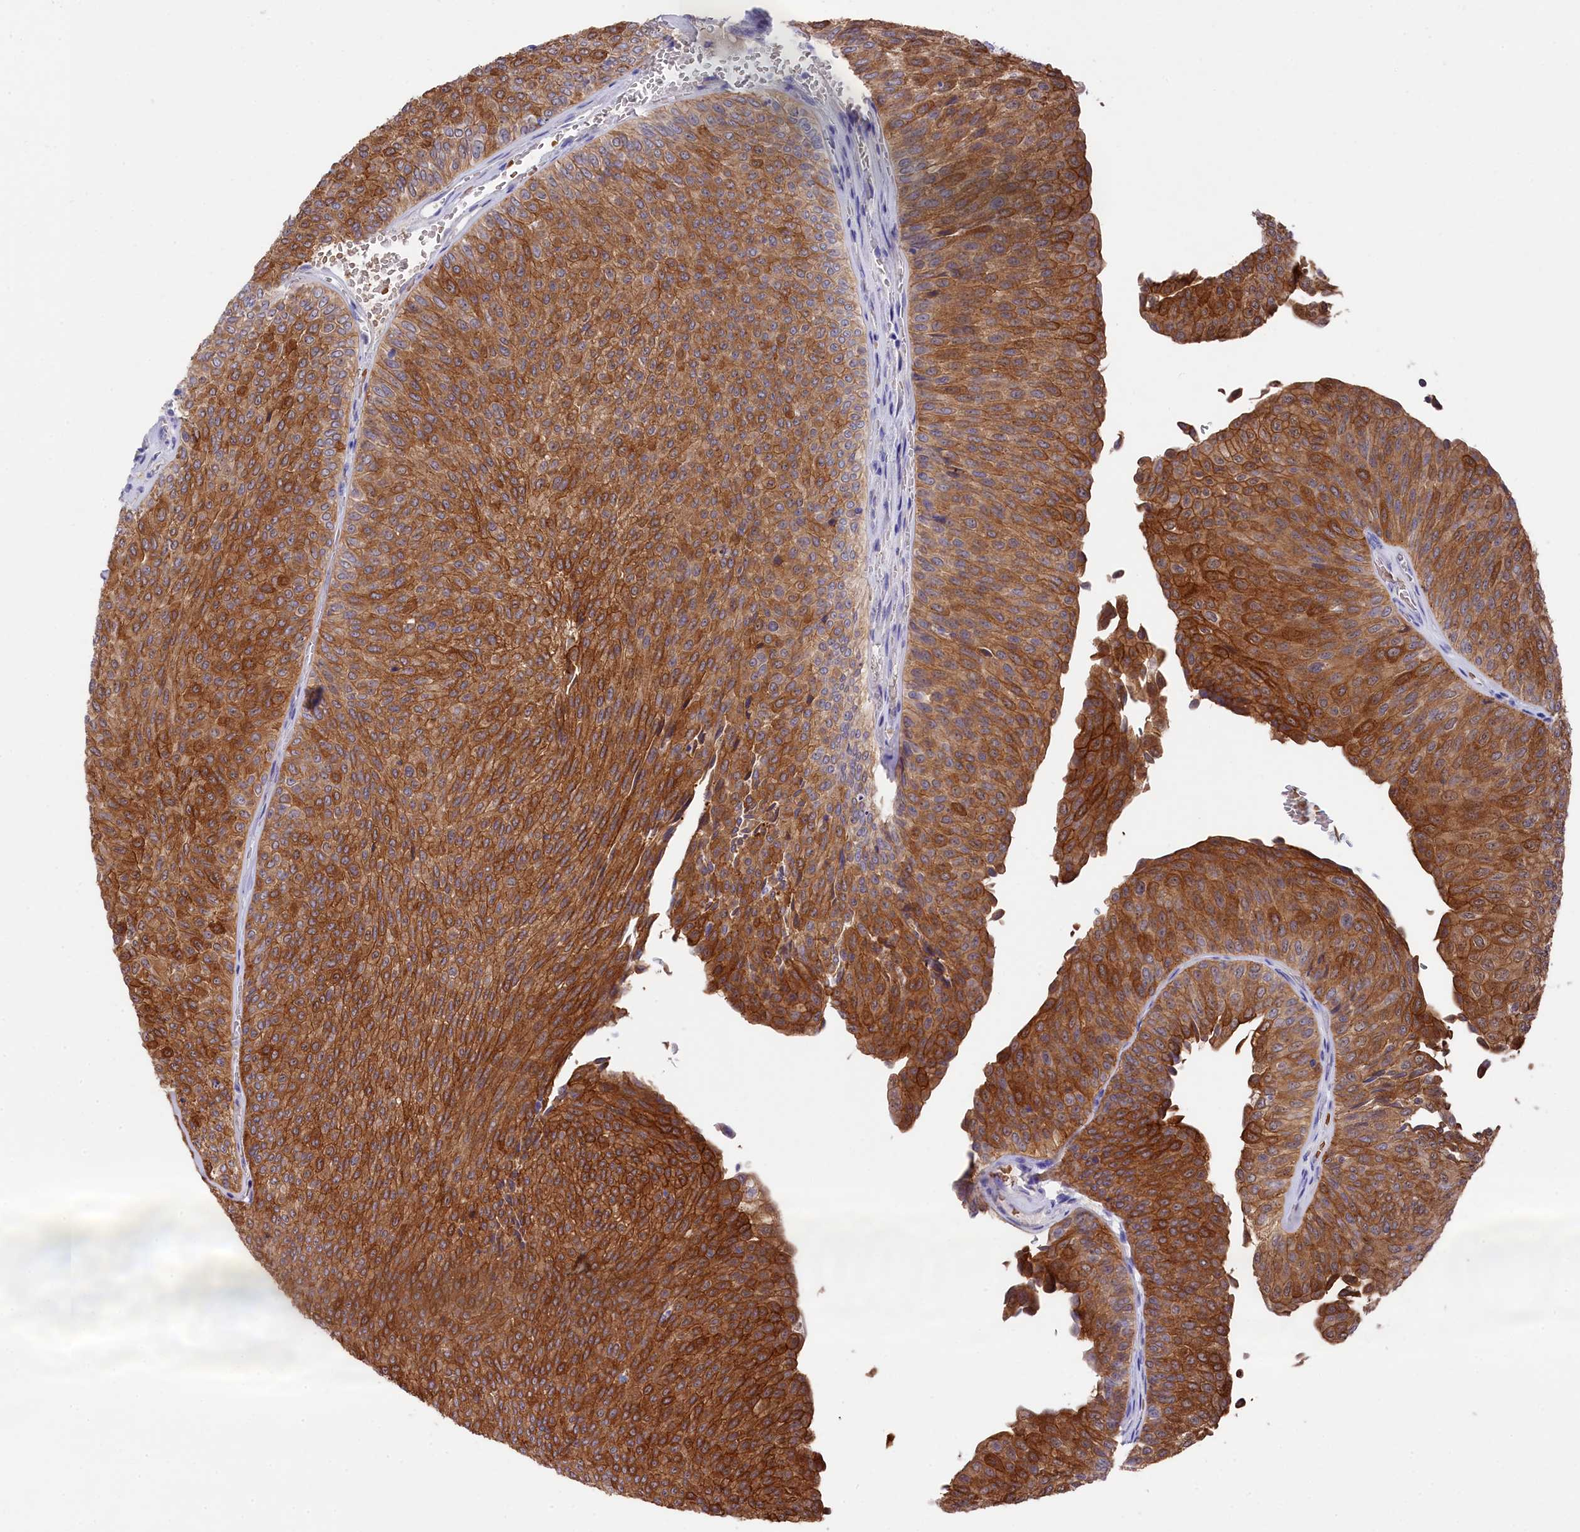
{"staining": {"intensity": "strong", "quantity": ">75%", "location": "cytoplasmic/membranous"}, "tissue": "urothelial cancer", "cell_type": "Tumor cells", "image_type": "cancer", "snomed": [{"axis": "morphology", "description": "Urothelial carcinoma, Low grade"}, {"axis": "topography", "description": "Urinary bladder"}], "caption": "Low-grade urothelial carcinoma tissue demonstrates strong cytoplasmic/membranous positivity in approximately >75% of tumor cells, visualized by immunohistochemistry. Immunohistochemistry (ihc) stains the protein in brown and the nuclei are stained blue.", "gene": "LHFPL4", "patient": {"sex": "male", "age": 78}}